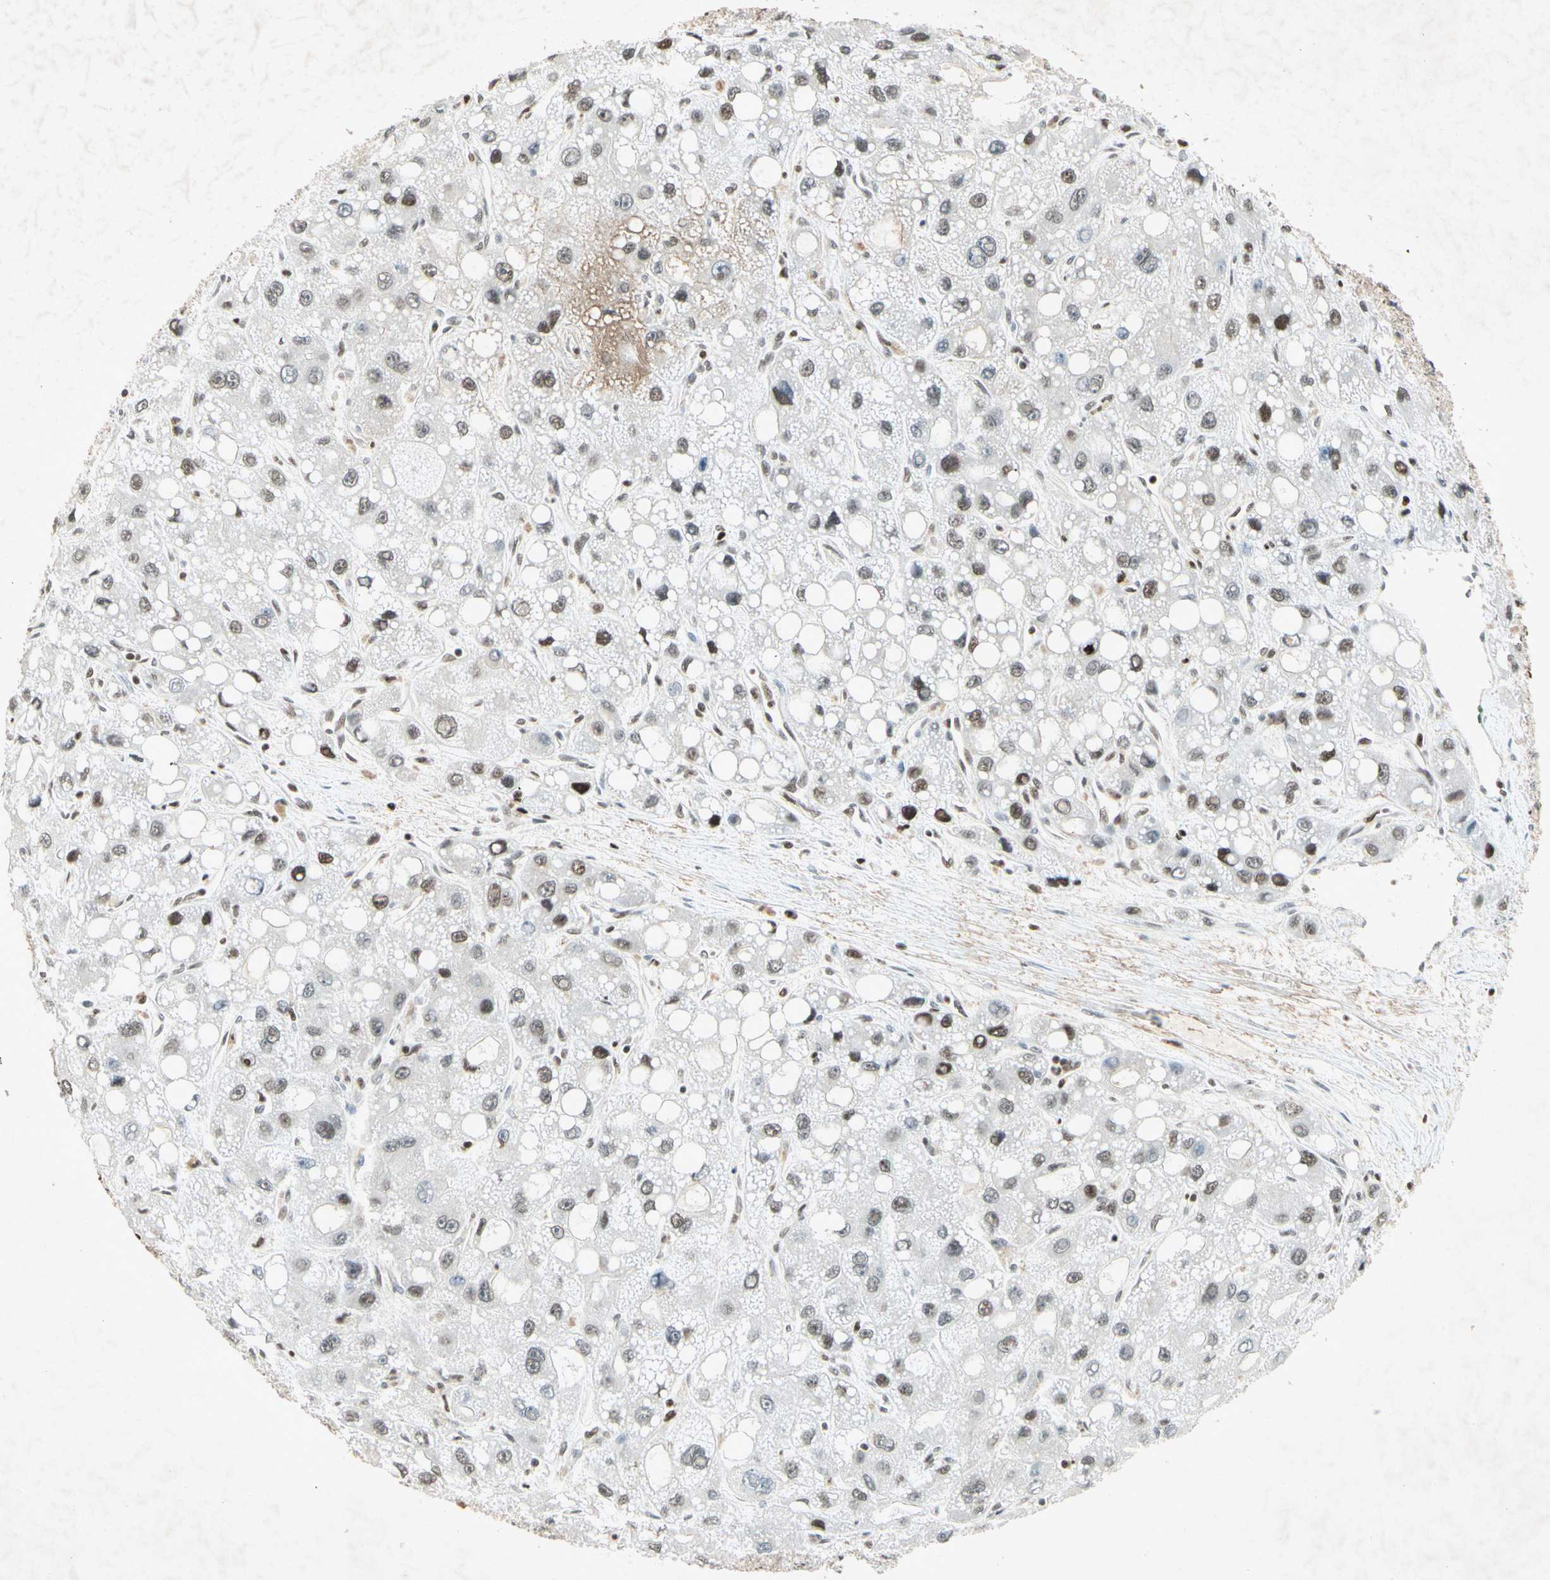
{"staining": {"intensity": "moderate", "quantity": "25%-75%", "location": "nuclear"}, "tissue": "liver cancer", "cell_type": "Tumor cells", "image_type": "cancer", "snomed": [{"axis": "morphology", "description": "Carcinoma, Hepatocellular, NOS"}, {"axis": "topography", "description": "Liver"}], "caption": "Liver cancer (hepatocellular carcinoma) tissue exhibits moderate nuclear positivity in approximately 25%-75% of tumor cells", "gene": "RNF43", "patient": {"sex": "male", "age": 55}}